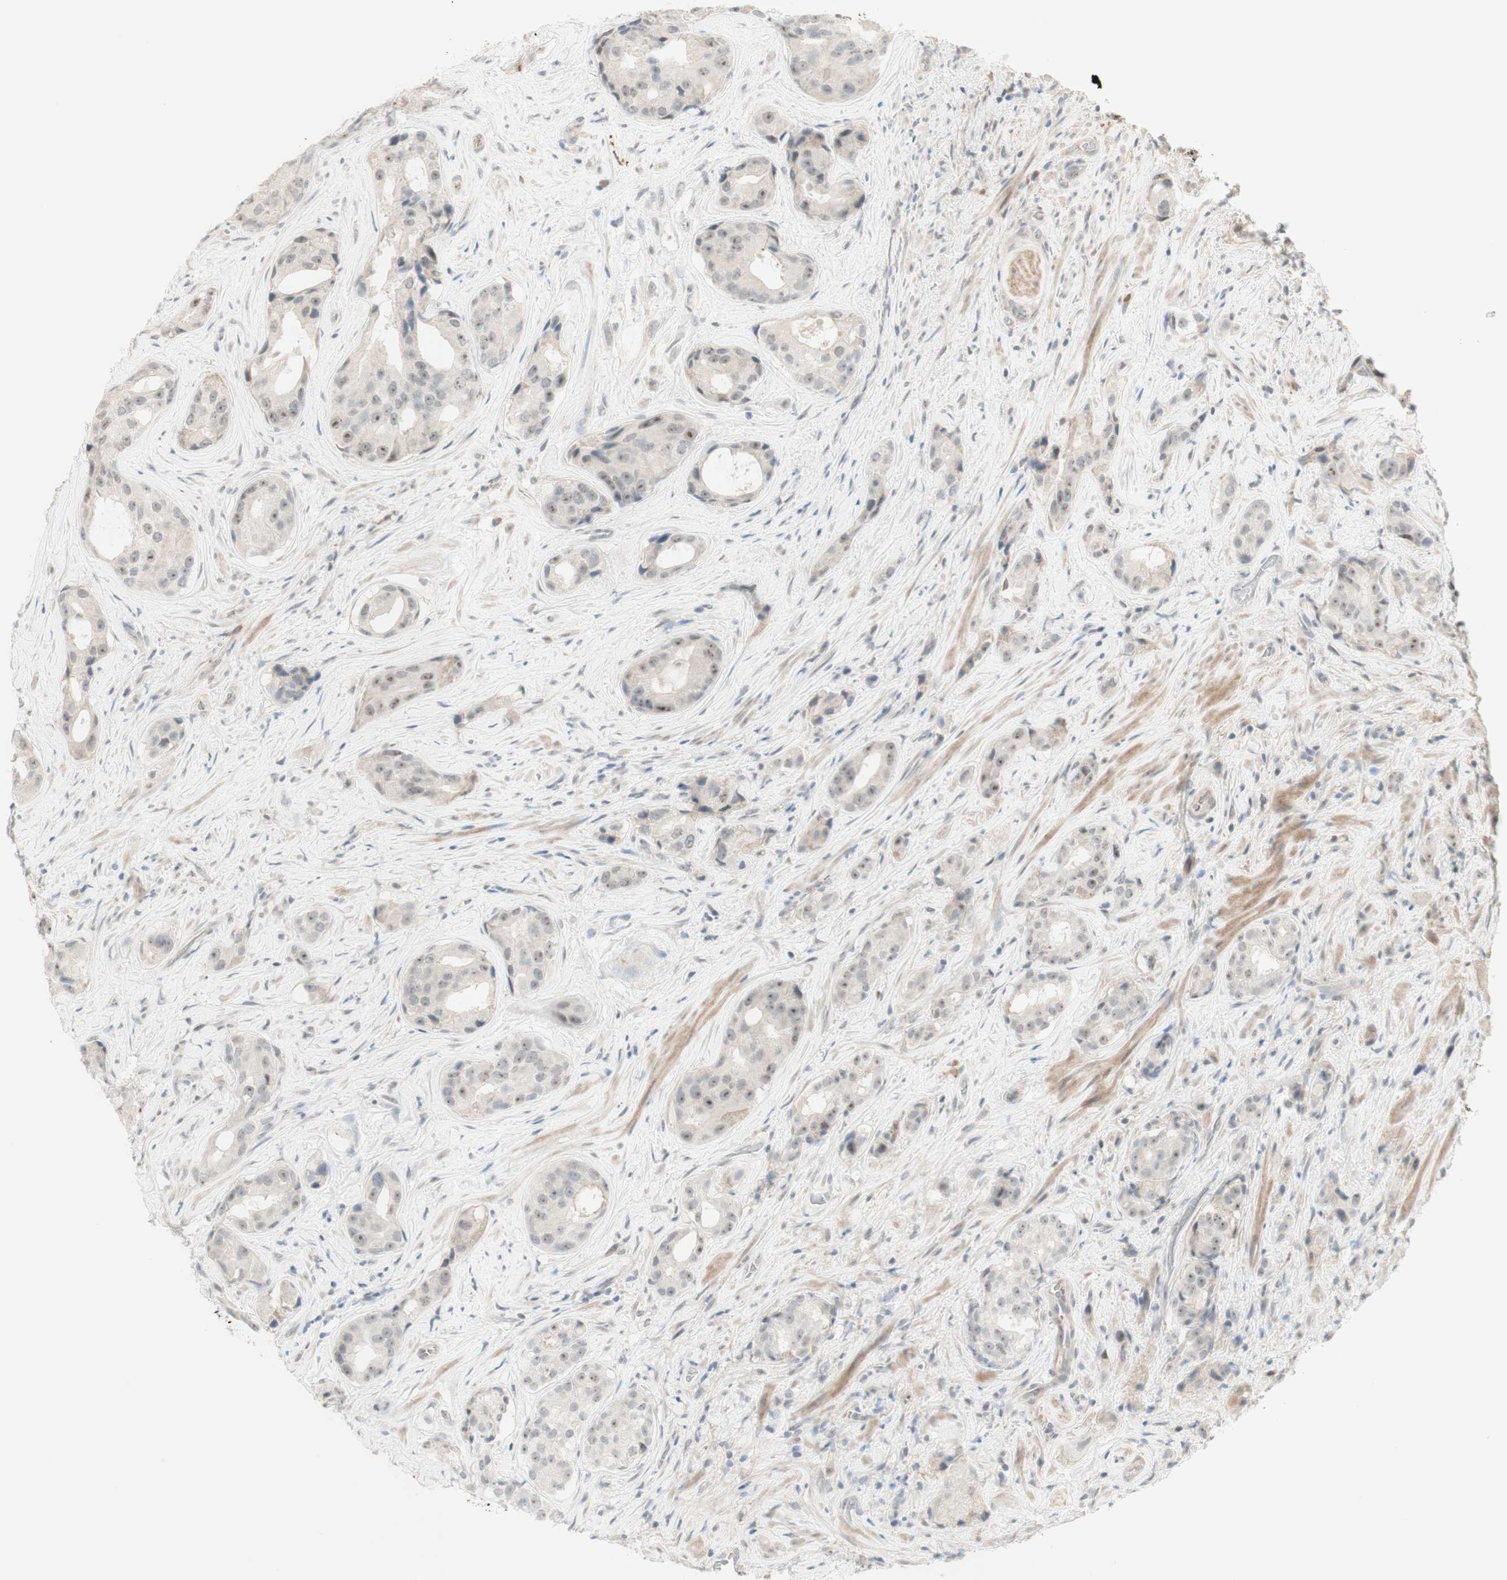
{"staining": {"intensity": "weak", "quantity": ">75%", "location": "cytoplasmic/membranous,nuclear"}, "tissue": "prostate cancer", "cell_type": "Tumor cells", "image_type": "cancer", "snomed": [{"axis": "morphology", "description": "Adenocarcinoma, High grade"}, {"axis": "topography", "description": "Prostate"}], "caption": "Brown immunohistochemical staining in human prostate cancer (high-grade adenocarcinoma) shows weak cytoplasmic/membranous and nuclear staining in approximately >75% of tumor cells.", "gene": "PLCD4", "patient": {"sex": "male", "age": 71}}